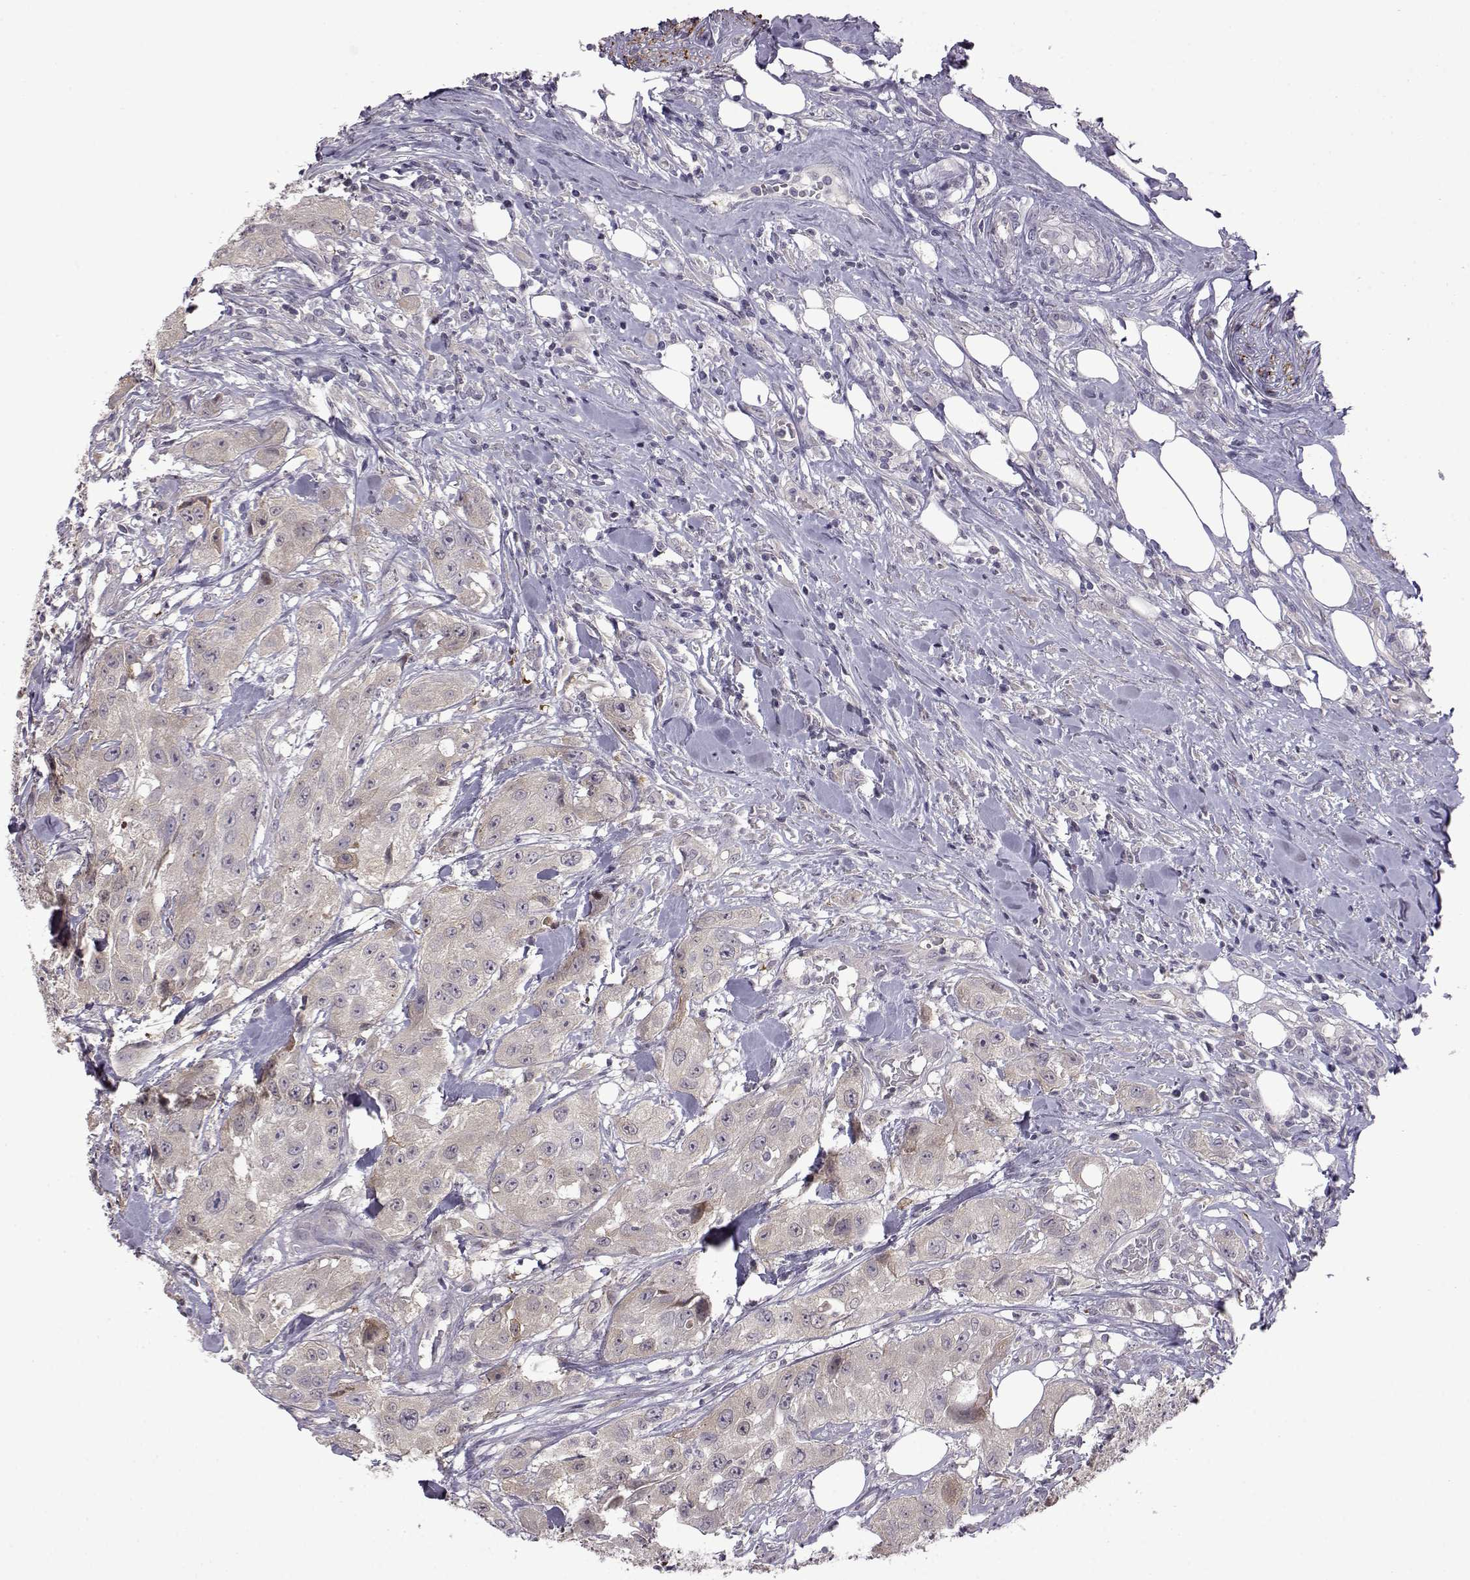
{"staining": {"intensity": "negative", "quantity": "none", "location": "none"}, "tissue": "urothelial cancer", "cell_type": "Tumor cells", "image_type": "cancer", "snomed": [{"axis": "morphology", "description": "Urothelial carcinoma, High grade"}, {"axis": "topography", "description": "Urinary bladder"}], "caption": "The photomicrograph reveals no staining of tumor cells in urothelial cancer.", "gene": "VGF", "patient": {"sex": "male", "age": 79}}